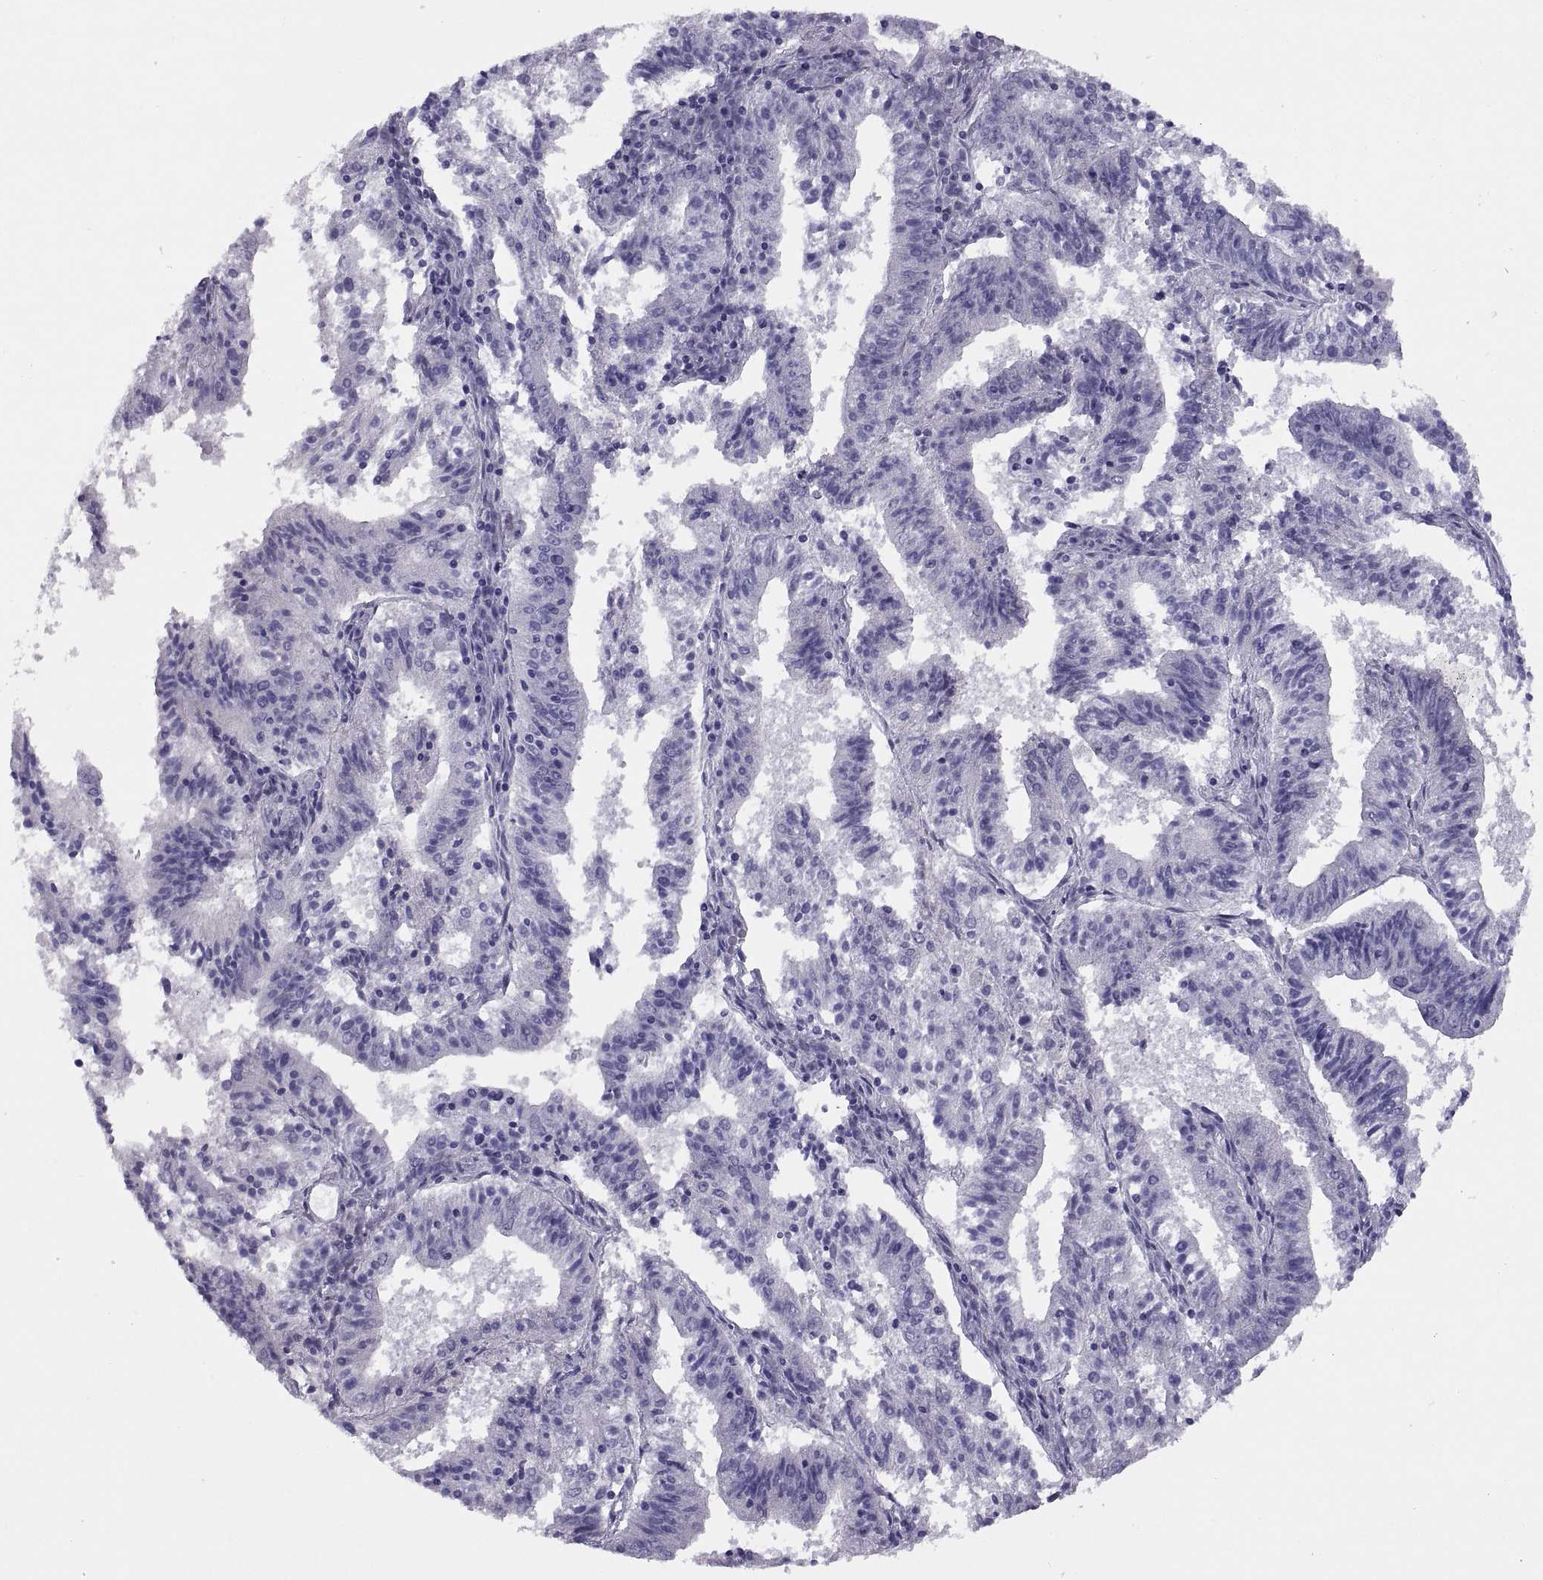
{"staining": {"intensity": "negative", "quantity": "none", "location": "none"}, "tissue": "endometrial cancer", "cell_type": "Tumor cells", "image_type": "cancer", "snomed": [{"axis": "morphology", "description": "Adenocarcinoma, NOS"}, {"axis": "topography", "description": "Endometrium"}], "caption": "Immunohistochemical staining of human adenocarcinoma (endometrial) shows no significant staining in tumor cells. (DAB (3,3'-diaminobenzidine) IHC with hematoxylin counter stain).", "gene": "RGS20", "patient": {"sex": "female", "age": 82}}